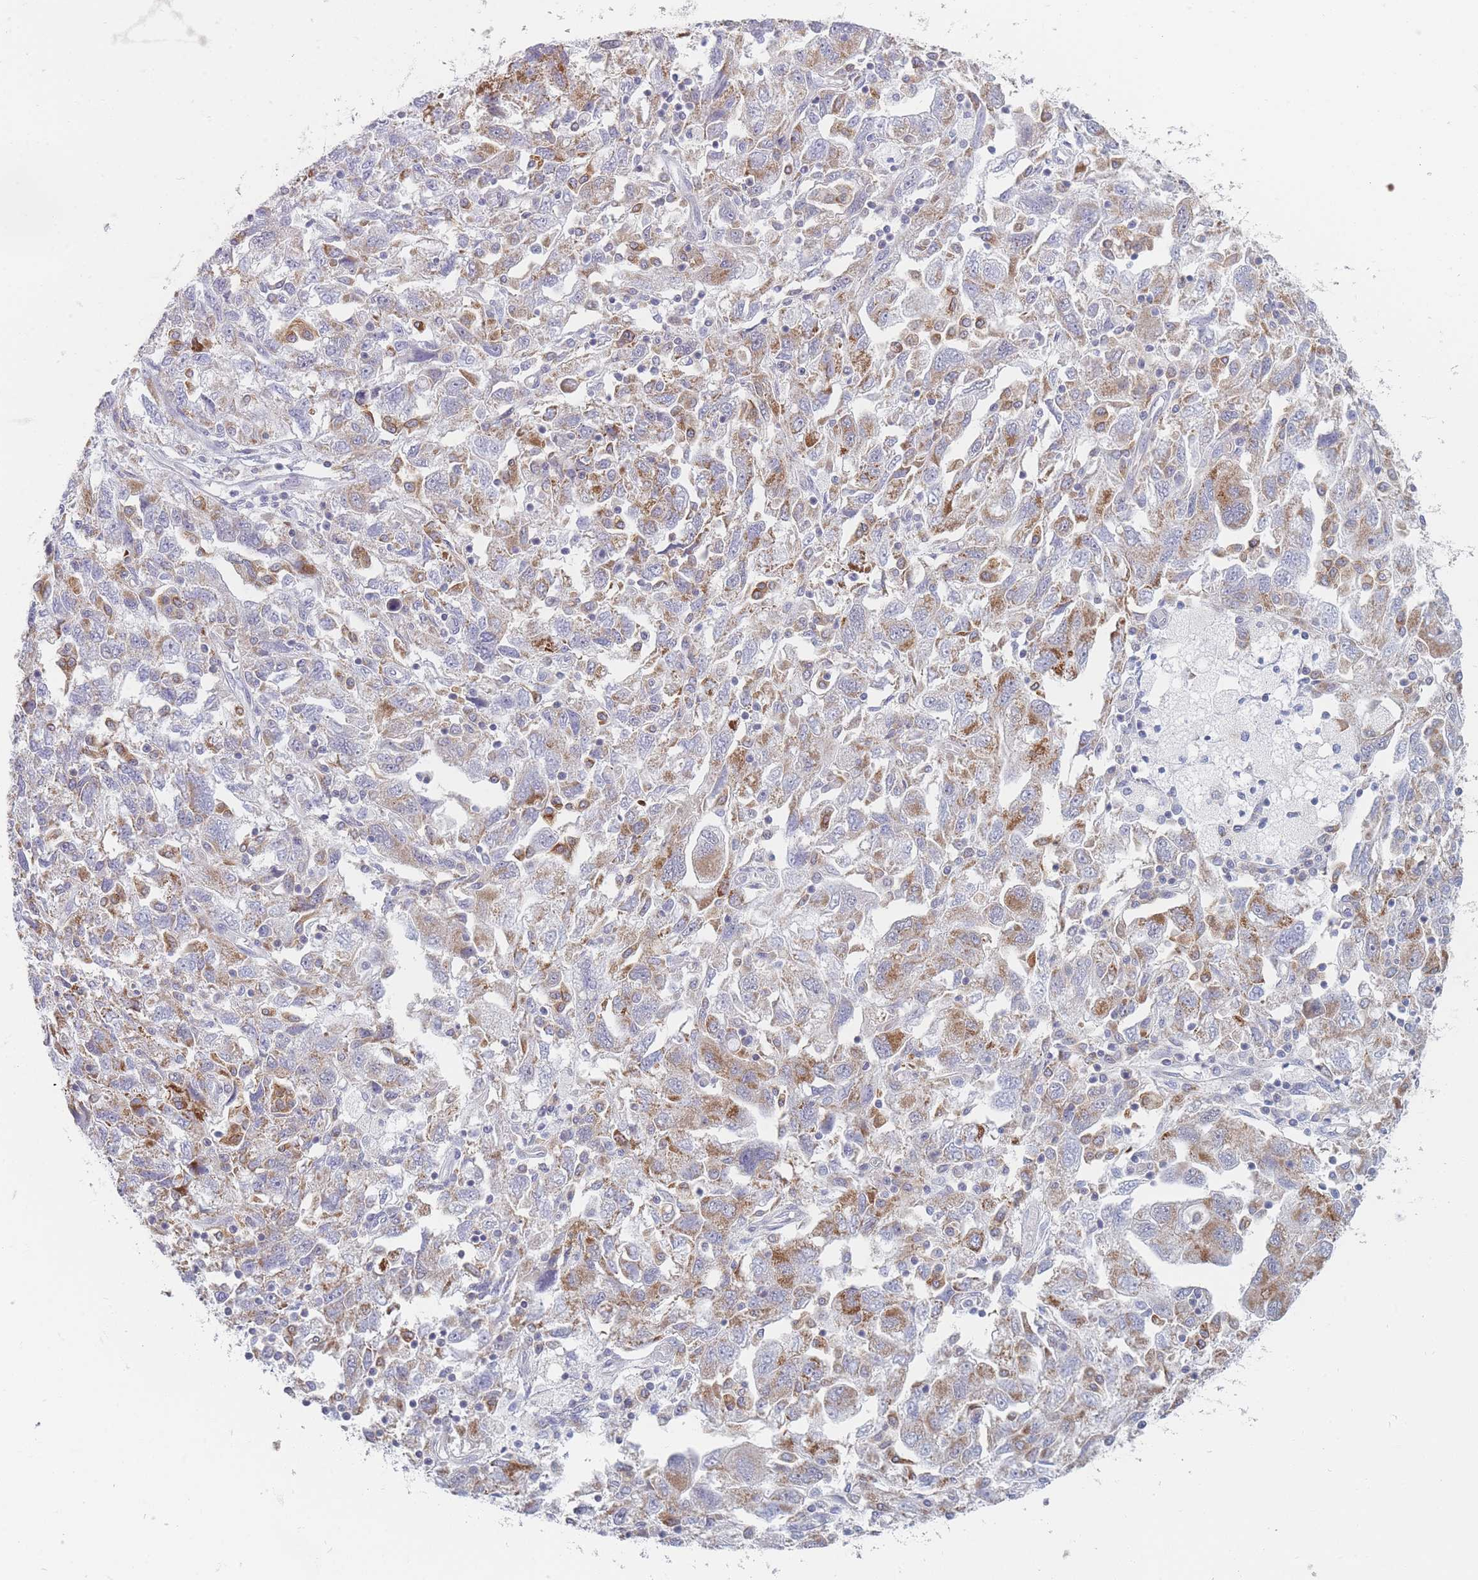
{"staining": {"intensity": "moderate", "quantity": "25%-75%", "location": "cytoplasmic/membranous"}, "tissue": "ovarian cancer", "cell_type": "Tumor cells", "image_type": "cancer", "snomed": [{"axis": "morphology", "description": "Carcinoma, NOS"}, {"axis": "morphology", "description": "Cystadenocarcinoma, serous, NOS"}, {"axis": "topography", "description": "Ovary"}], "caption": "This is an image of IHC staining of serous cystadenocarcinoma (ovarian), which shows moderate staining in the cytoplasmic/membranous of tumor cells.", "gene": "MAP1S", "patient": {"sex": "female", "age": 69}}